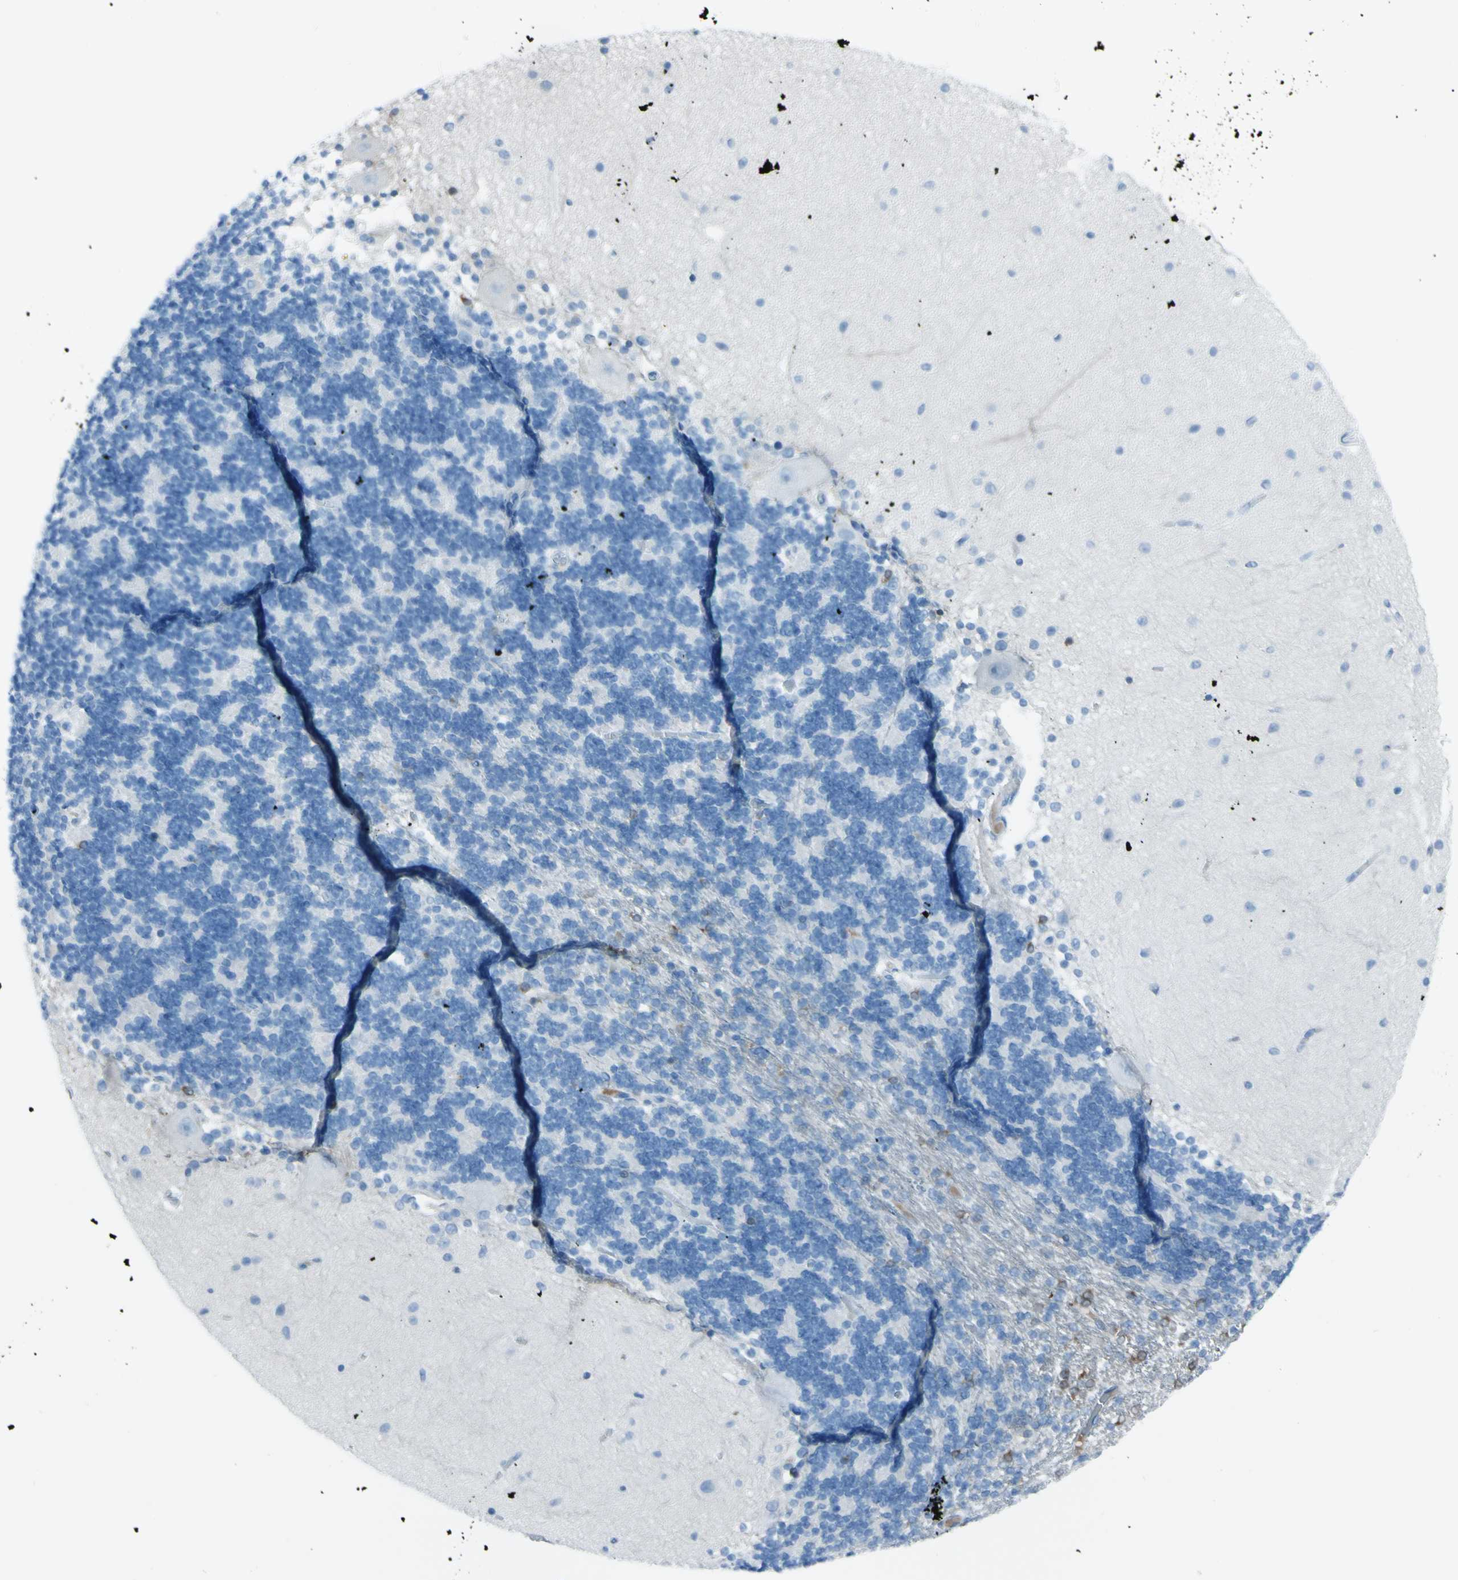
{"staining": {"intensity": "moderate", "quantity": "<25%", "location": "nuclear"}, "tissue": "cerebellum", "cell_type": "Cells in granular layer", "image_type": "normal", "snomed": [{"axis": "morphology", "description": "Normal tissue, NOS"}, {"axis": "topography", "description": "Cerebellum"}], "caption": "Cerebellum stained with DAB immunohistochemistry (IHC) reveals low levels of moderate nuclear expression in approximately <25% of cells in granular layer.", "gene": "AFP", "patient": {"sex": "female", "age": 54}}